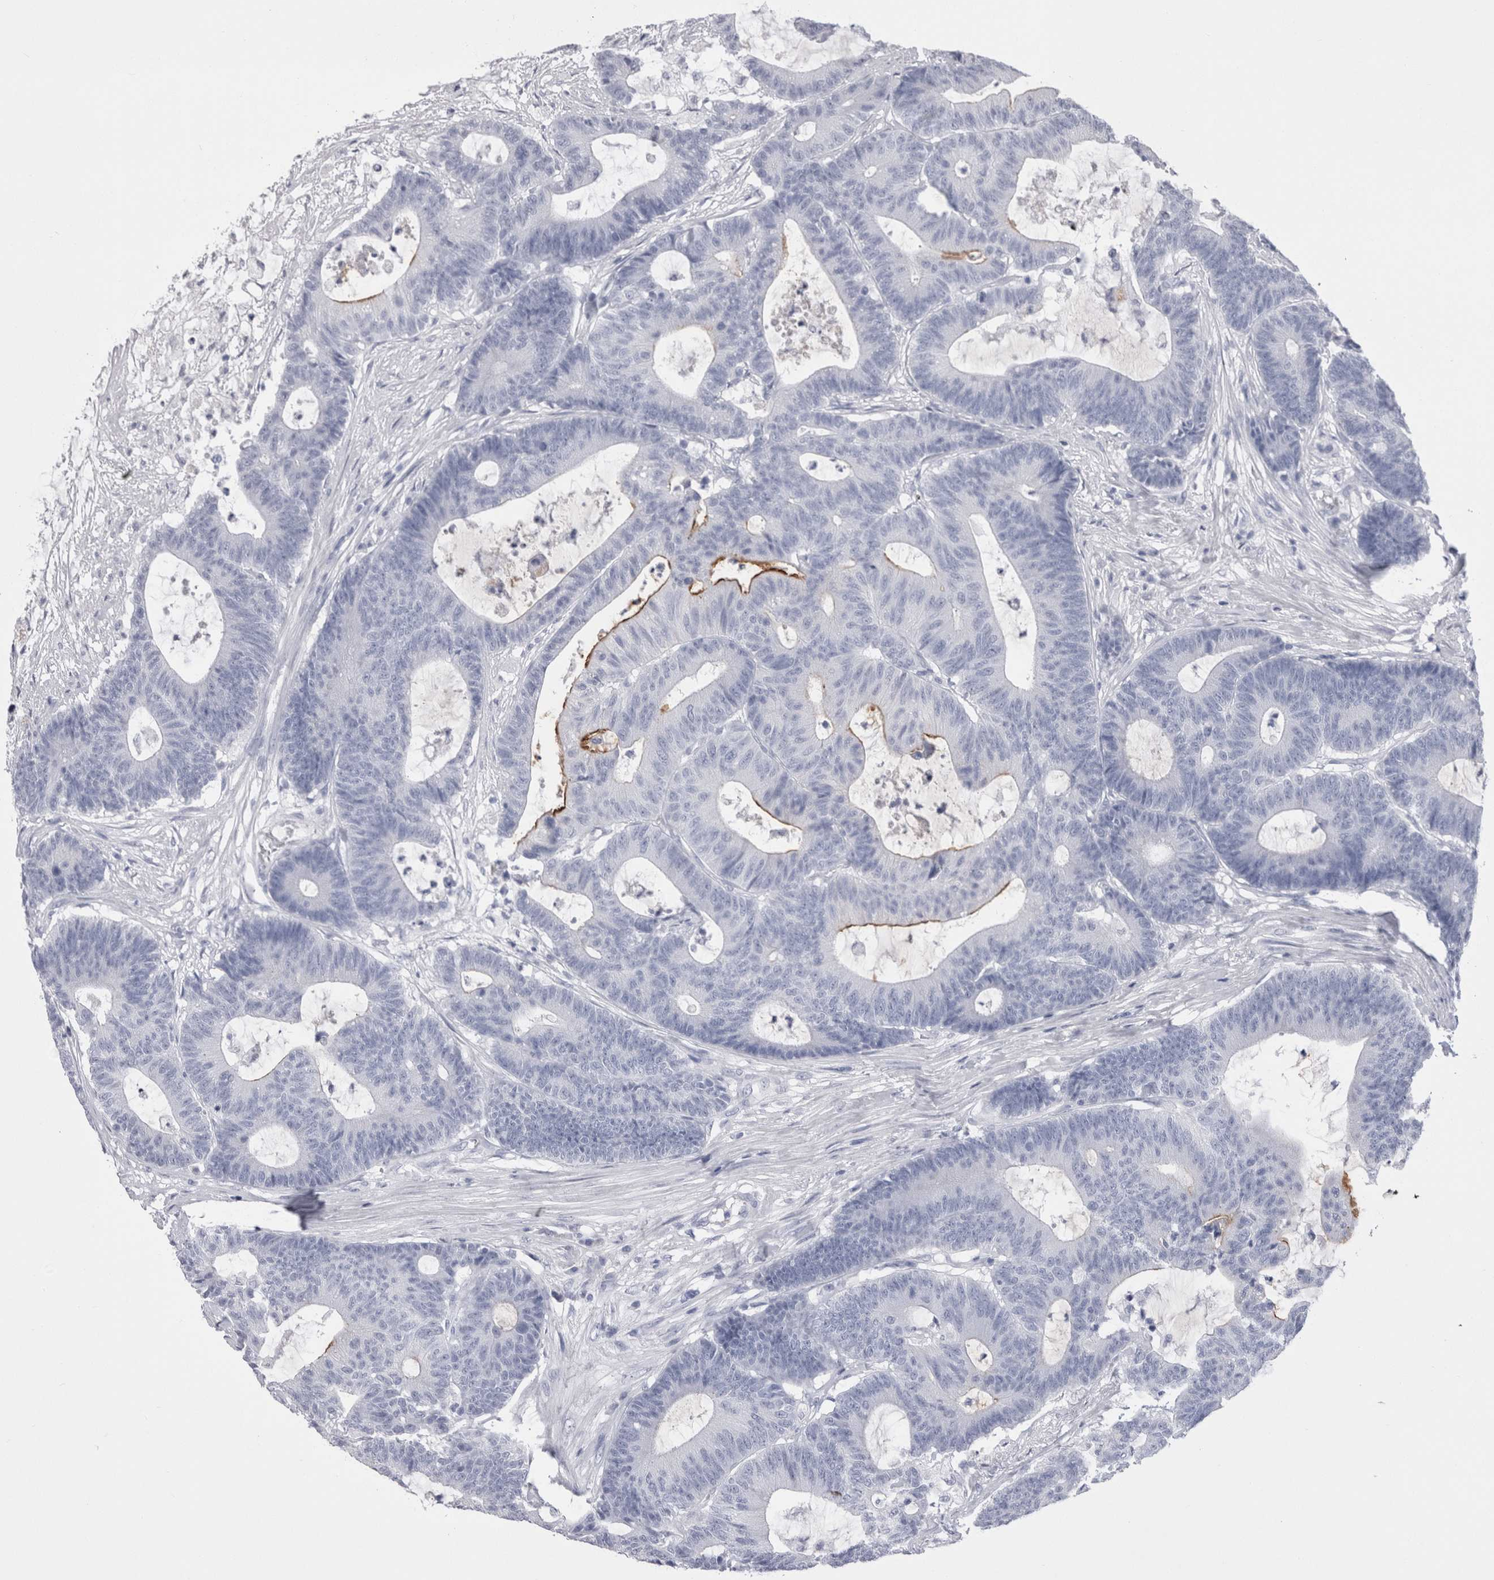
{"staining": {"intensity": "moderate", "quantity": "<25%", "location": "cytoplasmic/membranous"}, "tissue": "colorectal cancer", "cell_type": "Tumor cells", "image_type": "cancer", "snomed": [{"axis": "morphology", "description": "Adenocarcinoma, NOS"}, {"axis": "topography", "description": "Colon"}], "caption": "Protein expression analysis of human adenocarcinoma (colorectal) reveals moderate cytoplasmic/membranous staining in approximately <25% of tumor cells. The staining is performed using DAB (3,3'-diaminobenzidine) brown chromogen to label protein expression. The nuclei are counter-stained blue using hematoxylin.", "gene": "CDHR5", "patient": {"sex": "female", "age": 84}}